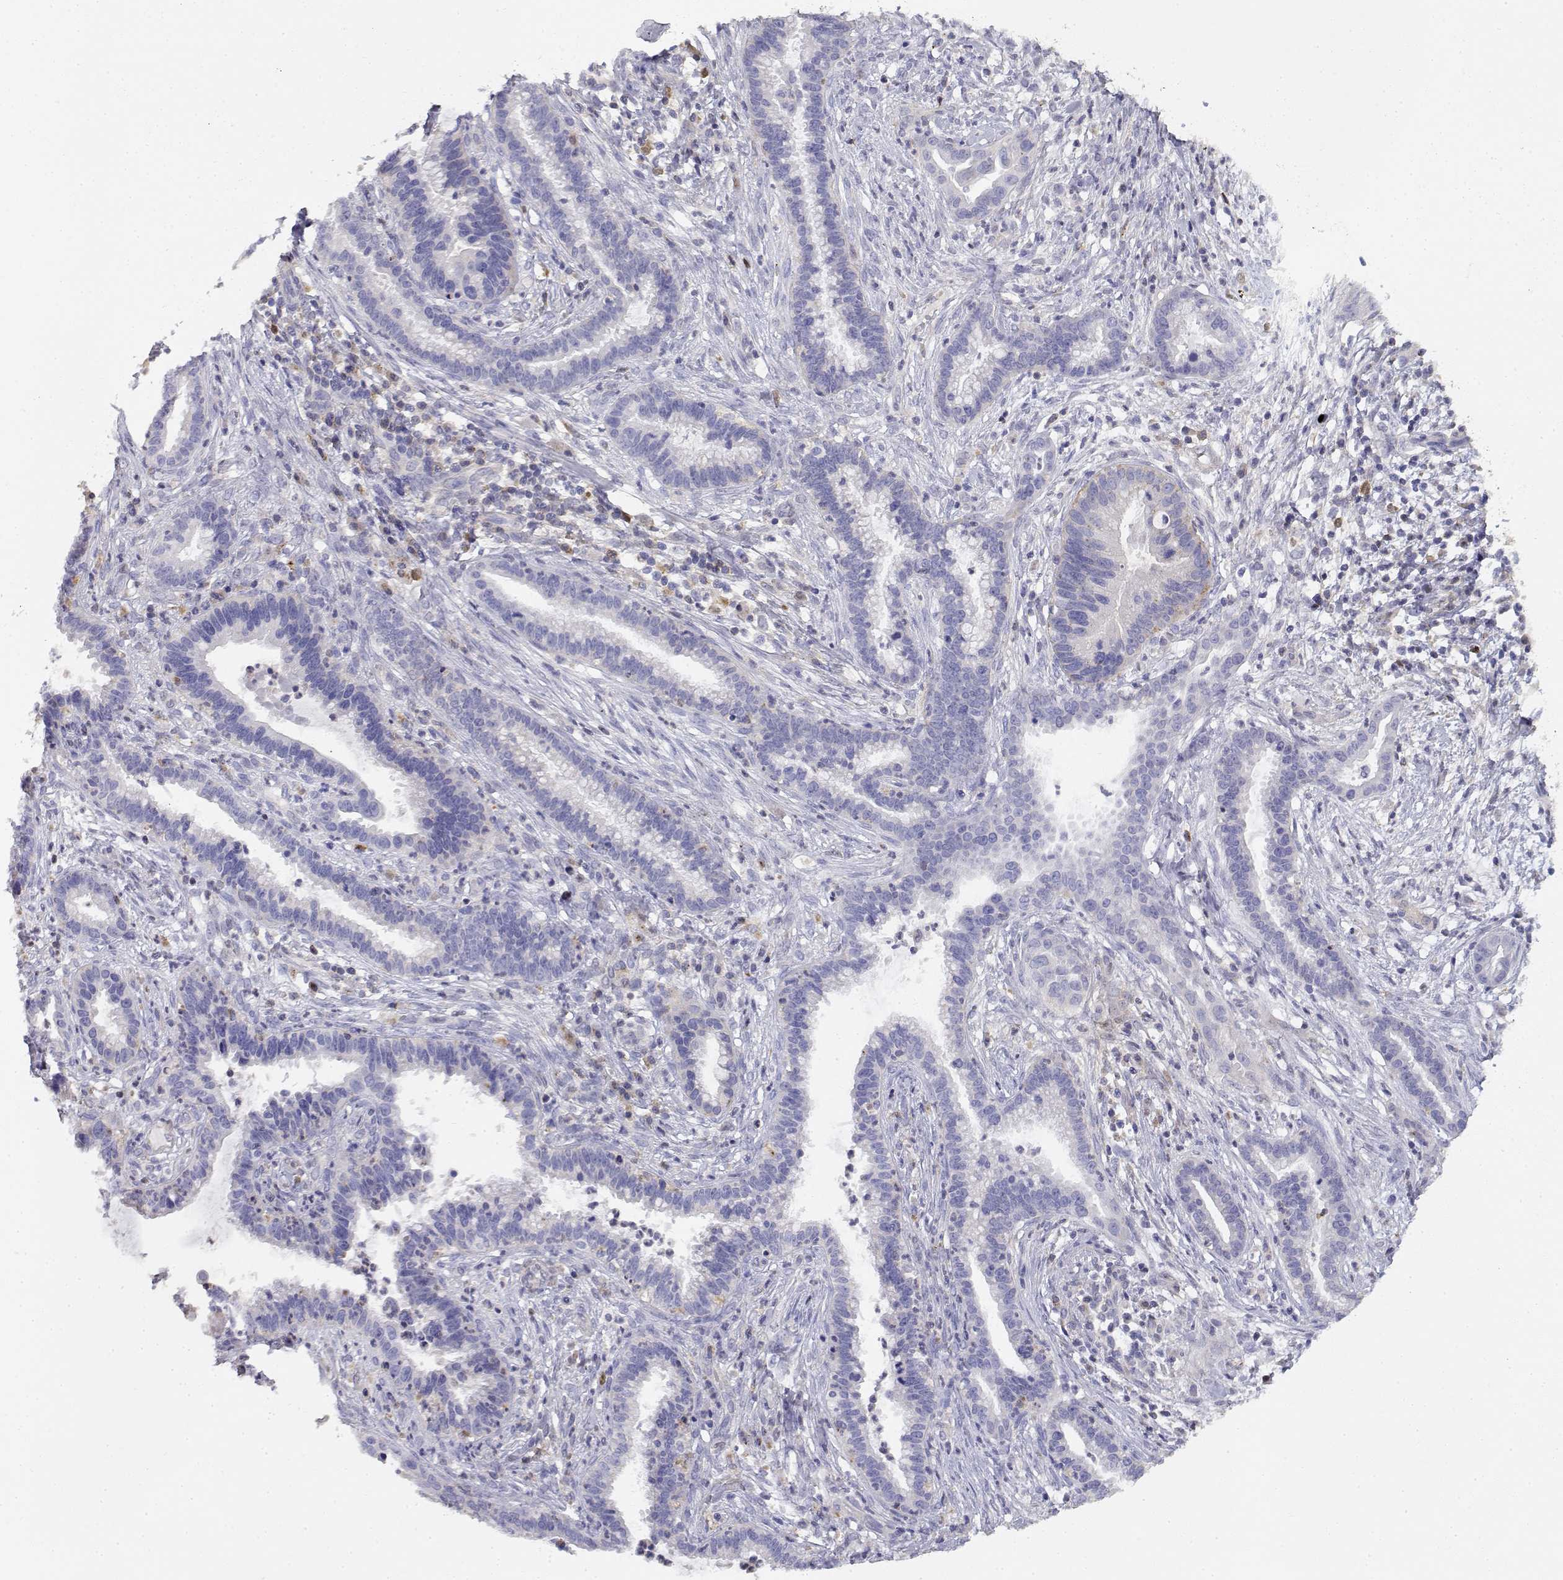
{"staining": {"intensity": "negative", "quantity": "none", "location": "none"}, "tissue": "cervical cancer", "cell_type": "Tumor cells", "image_type": "cancer", "snomed": [{"axis": "morphology", "description": "Adenocarcinoma, NOS"}, {"axis": "topography", "description": "Cervix"}], "caption": "A micrograph of adenocarcinoma (cervical) stained for a protein demonstrates no brown staining in tumor cells. The staining is performed using DAB (3,3'-diaminobenzidine) brown chromogen with nuclei counter-stained in using hematoxylin.", "gene": "ADA", "patient": {"sex": "female", "age": 45}}